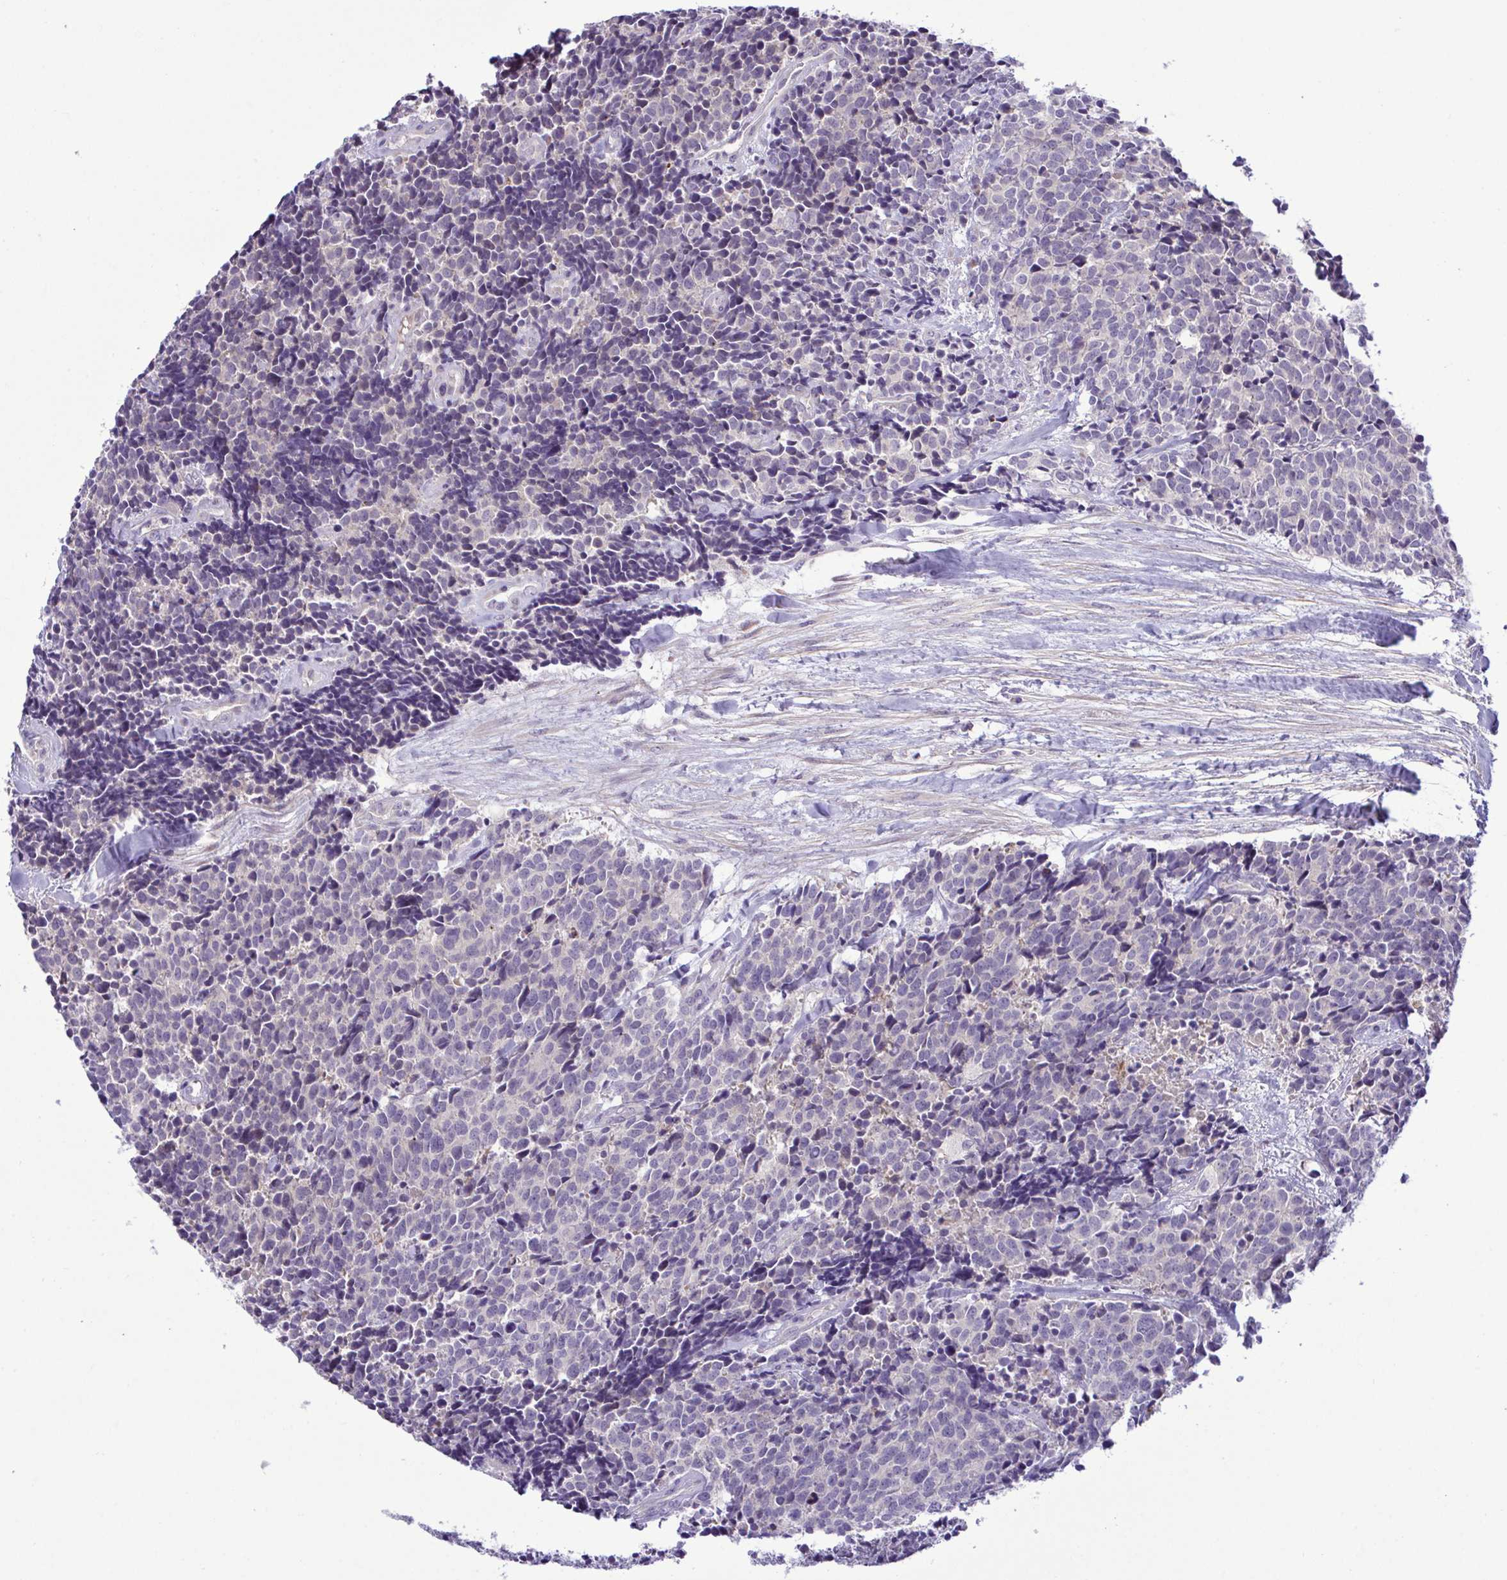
{"staining": {"intensity": "negative", "quantity": "none", "location": "none"}, "tissue": "carcinoid", "cell_type": "Tumor cells", "image_type": "cancer", "snomed": [{"axis": "morphology", "description": "Carcinoid, malignant, NOS"}, {"axis": "topography", "description": "Skin"}], "caption": "Immunohistochemistry histopathology image of human carcinoid (malignant) stained for a protein (brown), which demonstrates no positivity in tumor cells. (DAB (3,3'-diaminobenzidine) immunohistochemistry visualized using brightfield microscopy, high magnification).", "gene": "SYNPO2L", "patient": {"sex": "female", "age": 79}}